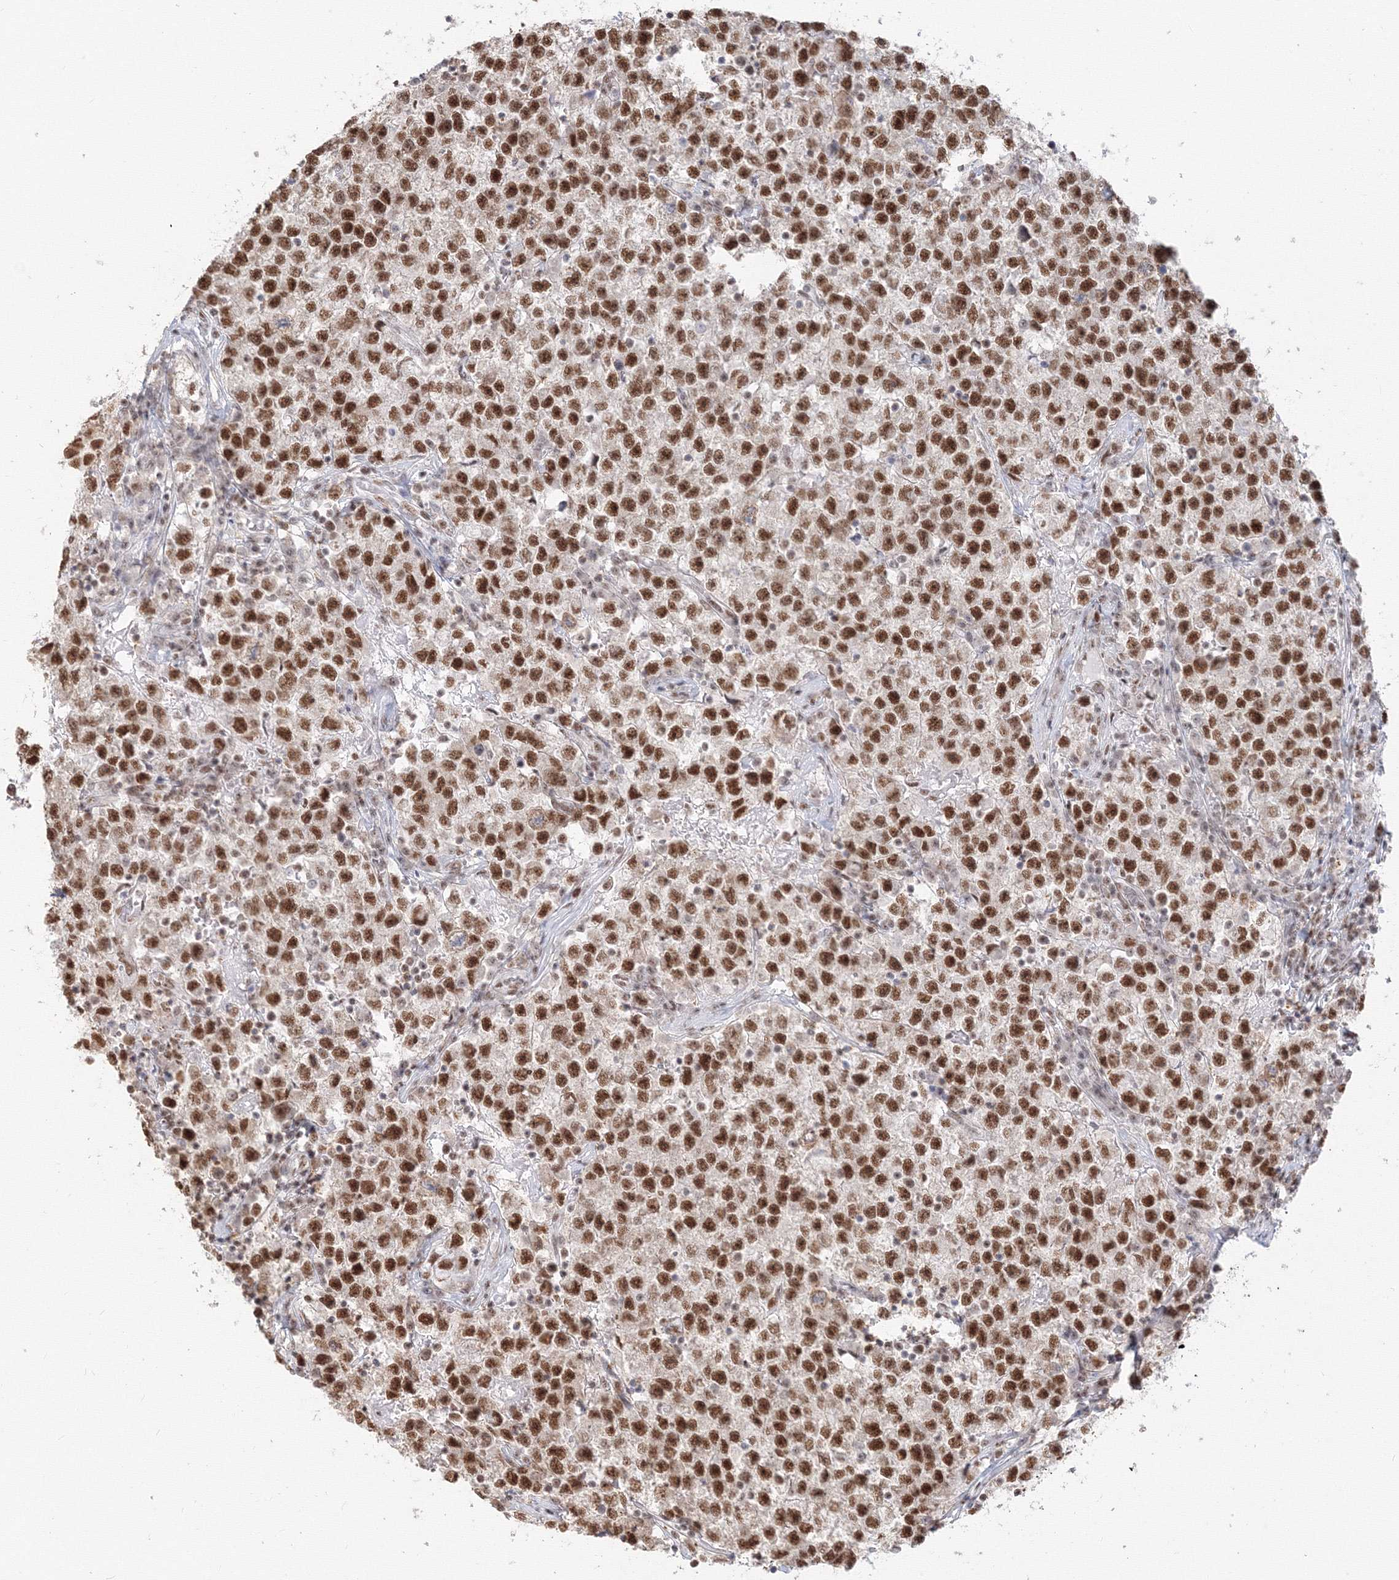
{"staining": {"intensity": "strong", "quantity": ">75%", "location": "nuclear"}, "tissue": "testis cancer", "cell_type": "Tumor cells", "image_type": "cancer", "snomed": [{"axis": "morphology", "description": "Seminoma, NOS"}, {"axis": "topography", "description": "Testis"}], "caption": "Protein analysis of testis seminoma tissue reveals strong nuclear staining in about >75% of tumor cells.", "gene": "PPP4R2", "patient": {"sex": "male", "age": 22}}